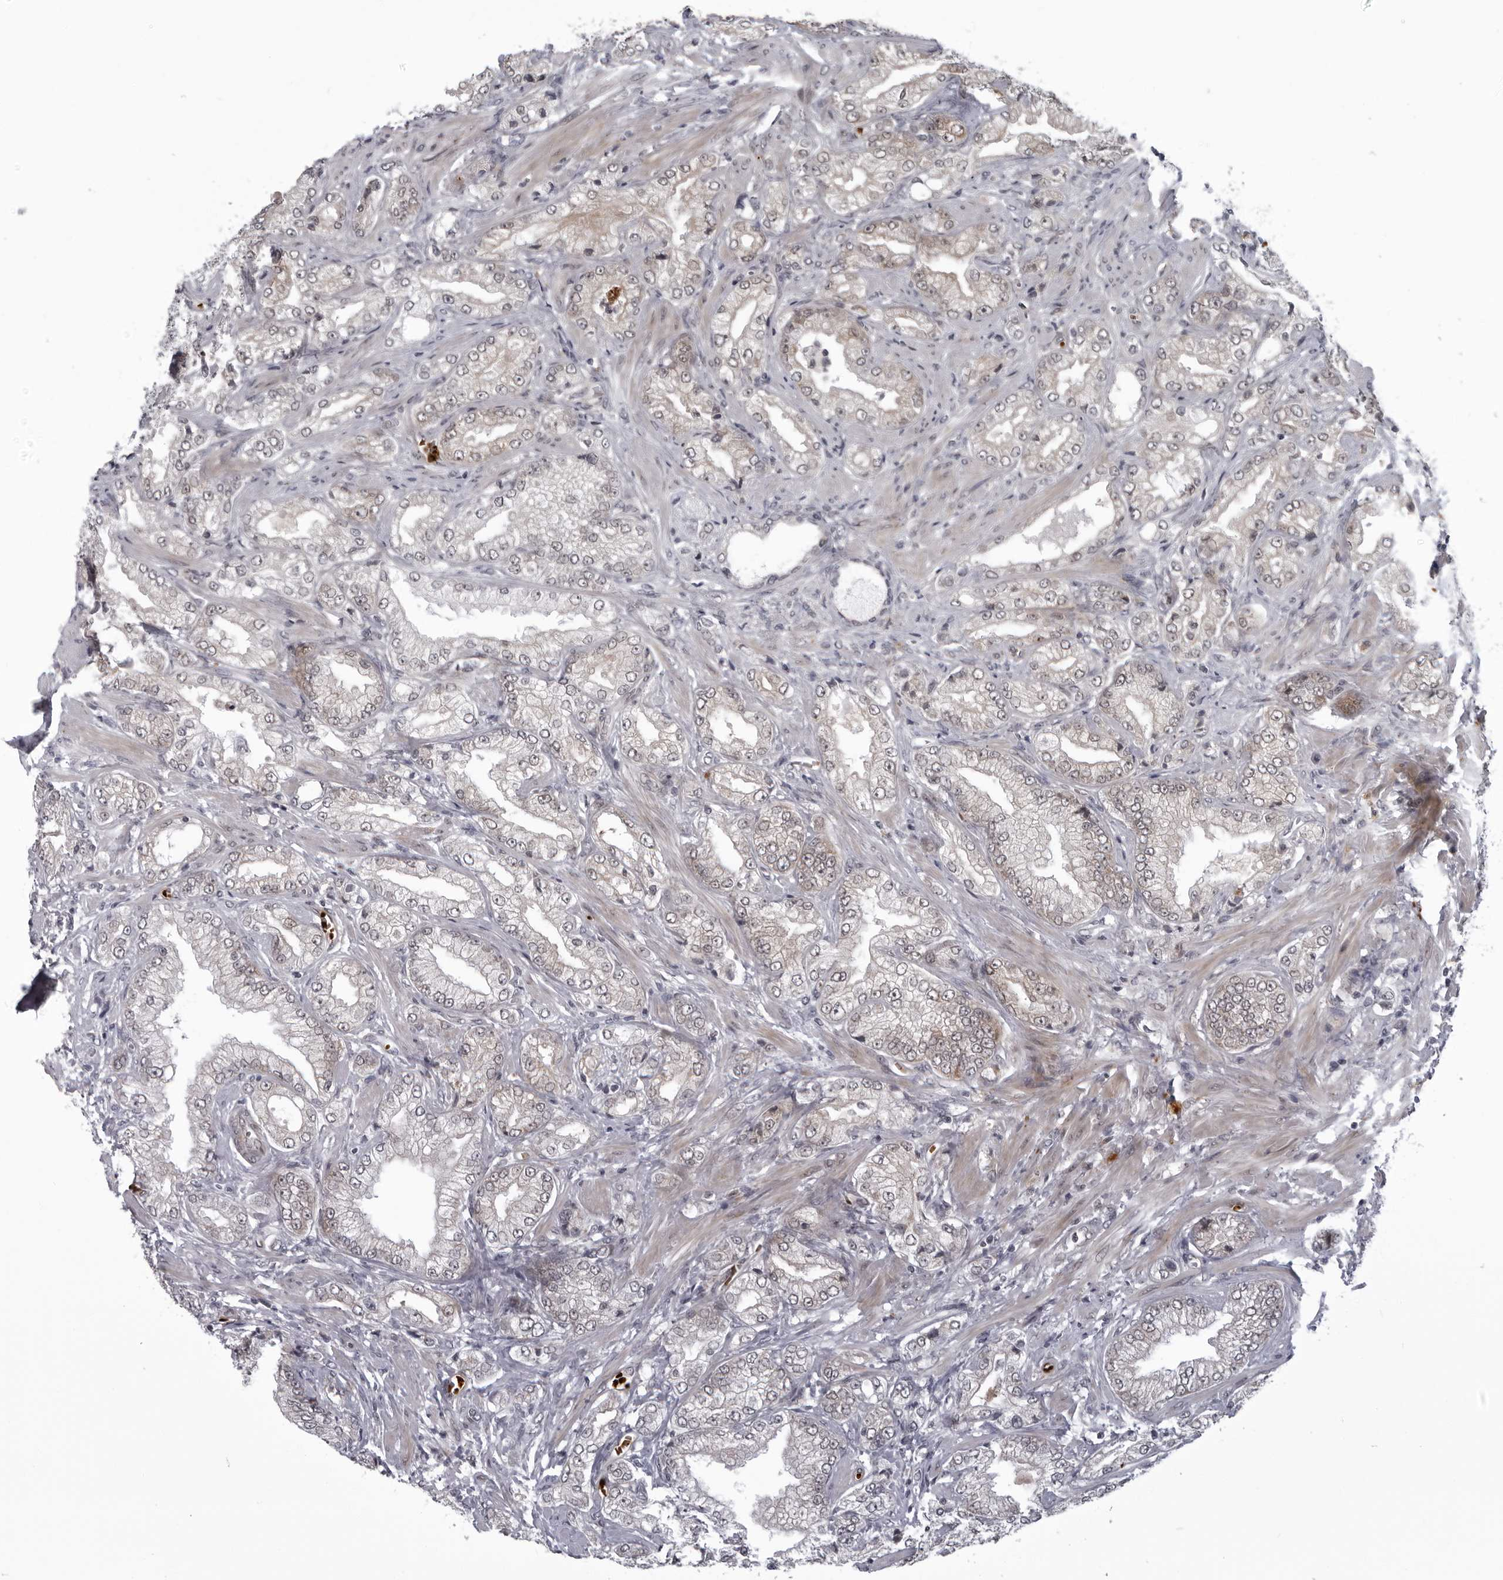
{"staining": {"intensity": "negative", "quantity": "none", "location": "none"}, "tissue": "prostate cancer", "cell_type": "Tumor cells", "image_type": "cancer", "snomed": [{"axis": "morphology", "description": "Adenocarcinoma, Low grade"}, {"axis": "topography", "description": "Prostate"}], "caption": "Immunohistochemistry image of neoplastic tissue: prostate low-grade adenocarcinoma stained with DAB displays no significant protein expression in tumor cells.", "gene": "THOP1", "patient": {"sex": "male", "age": 62}}